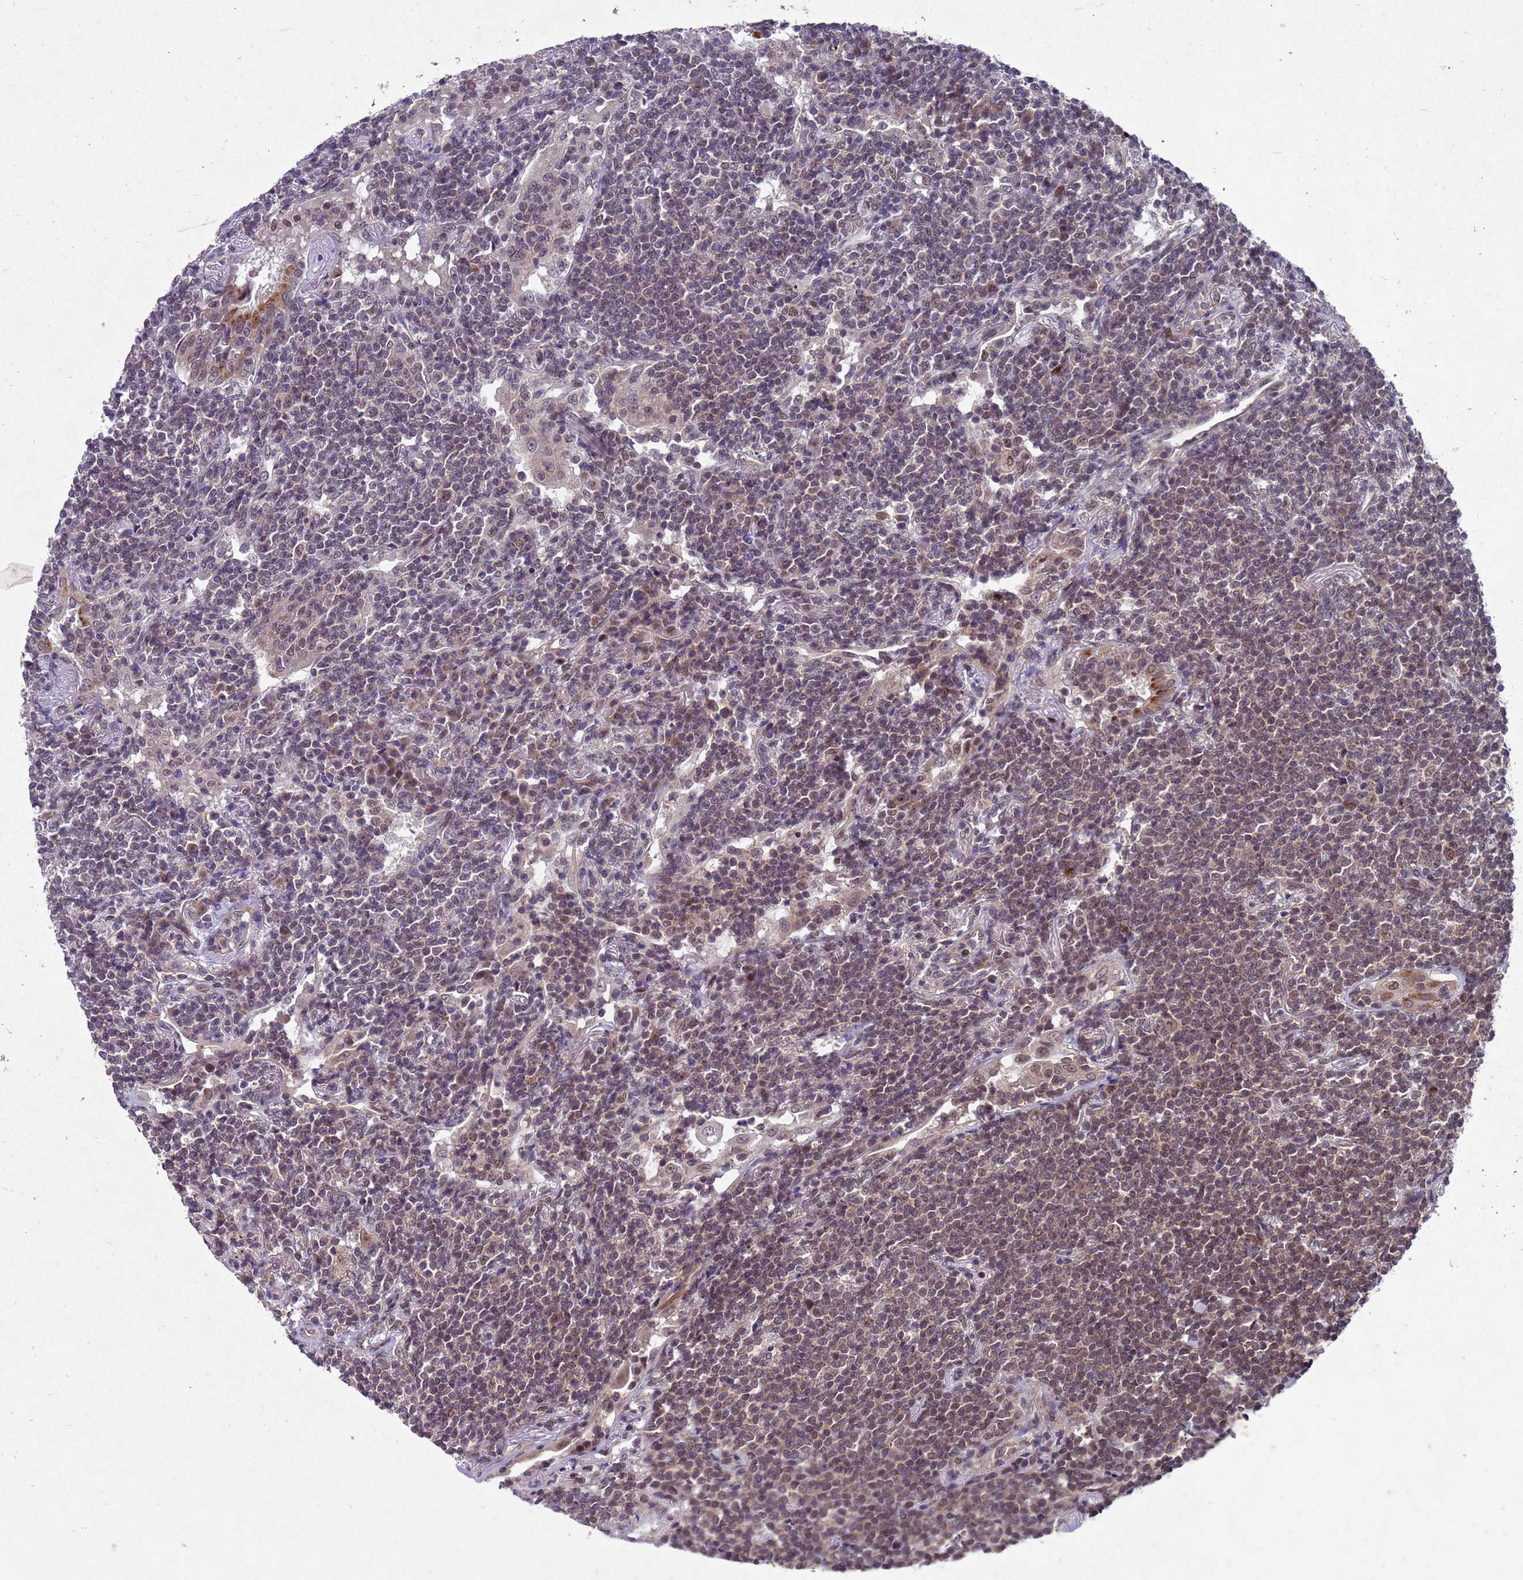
{"staining": {"intensity": "moderate", "quantity": "<25%", "location": "nuclear"}, "tissue": "lymphoma", "cell_type": "Tumor cells", "image_type": "cancer", "snomed": [{"axis": "morphology", "description": "Malignant lymphoma, non-Hodgkin's type, Low grade"}, {"axis": "topography", "description": "Lung"}], "caption": "Immunohistochemical staining of lymphoma demonstrates low levels of moderate nuclear positivity in approximately <25% of tumor cells.", "gene": "TBK1", "patient": {"sex": "female", "age": 71}}